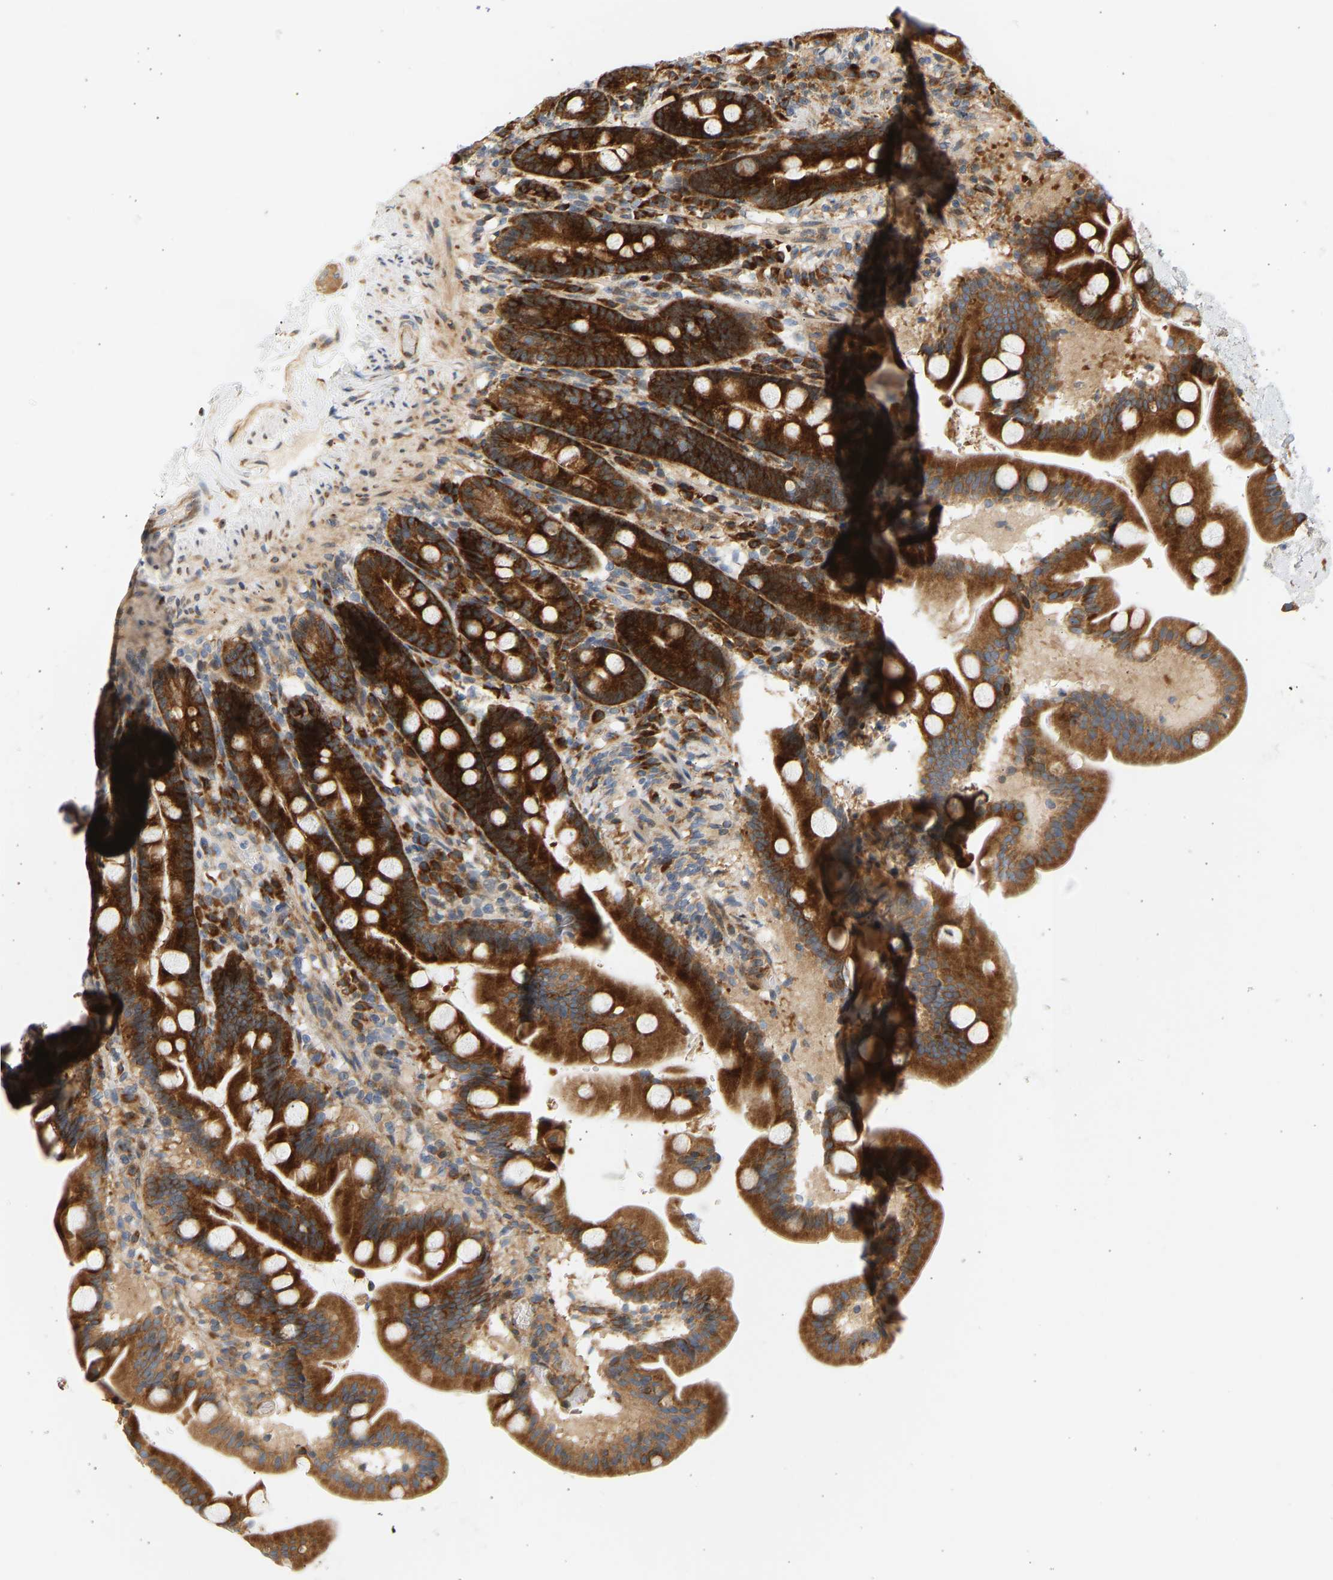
{"staining": {"intensity": "strong", "quantity": ">75%", "location": "cytoplasmic/membranous"}, "tissue": "duodenum", "cell_type": "Glandular cells", "image_type": "normal", "snomed": [{"axis": "morphology", "description": "Normal tissue, NOS"}, {"axis": "topography", "description": "Duodenum"}], "caption": "Approximately >75% of glandular cells in unremarkable human duodenum demonstrate strong cytoplasmic/membranous protein expression as visualized by brown immunohistochemical staining.", "gene": "RPS14", "patient": {"sex": "male", "age": 54}}